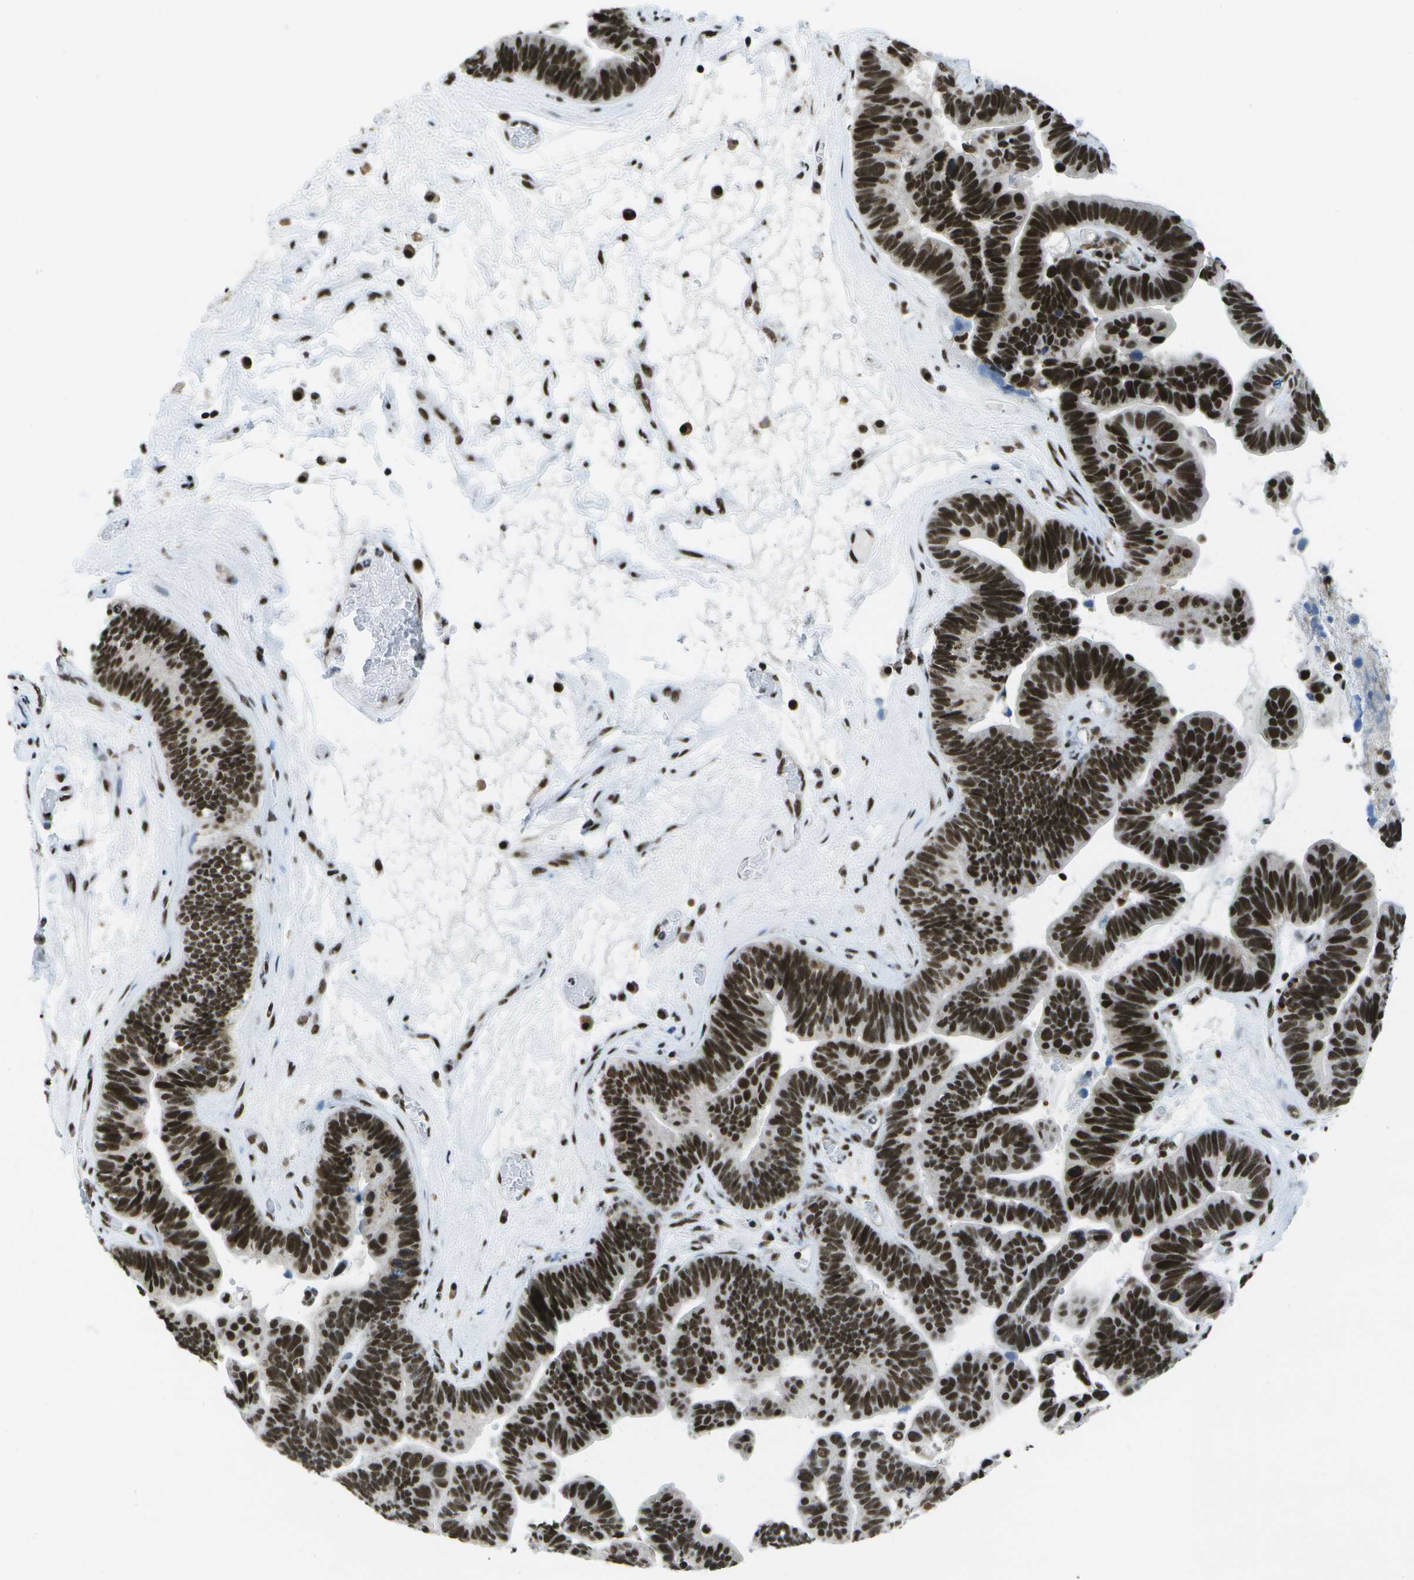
{"staining": {"intensity": "strong", "quantity": ">75%", "location": "nuclear"}, "tissue": "ovarian cancer", "cell_type": "Tumor cells", "image_type": "cancer", "snomed": [{"axis": "morphology", "description": "Cystadenocarcinoma, serous, NOS"}, {"axis": "topography", "description": "Ovary"}], "caption": "Human ovarian cancer stained with a protein marker displays strong staining in tumor cells.", "gene": "NSRP1", "patient": {"sex": "female", "age": 56}}